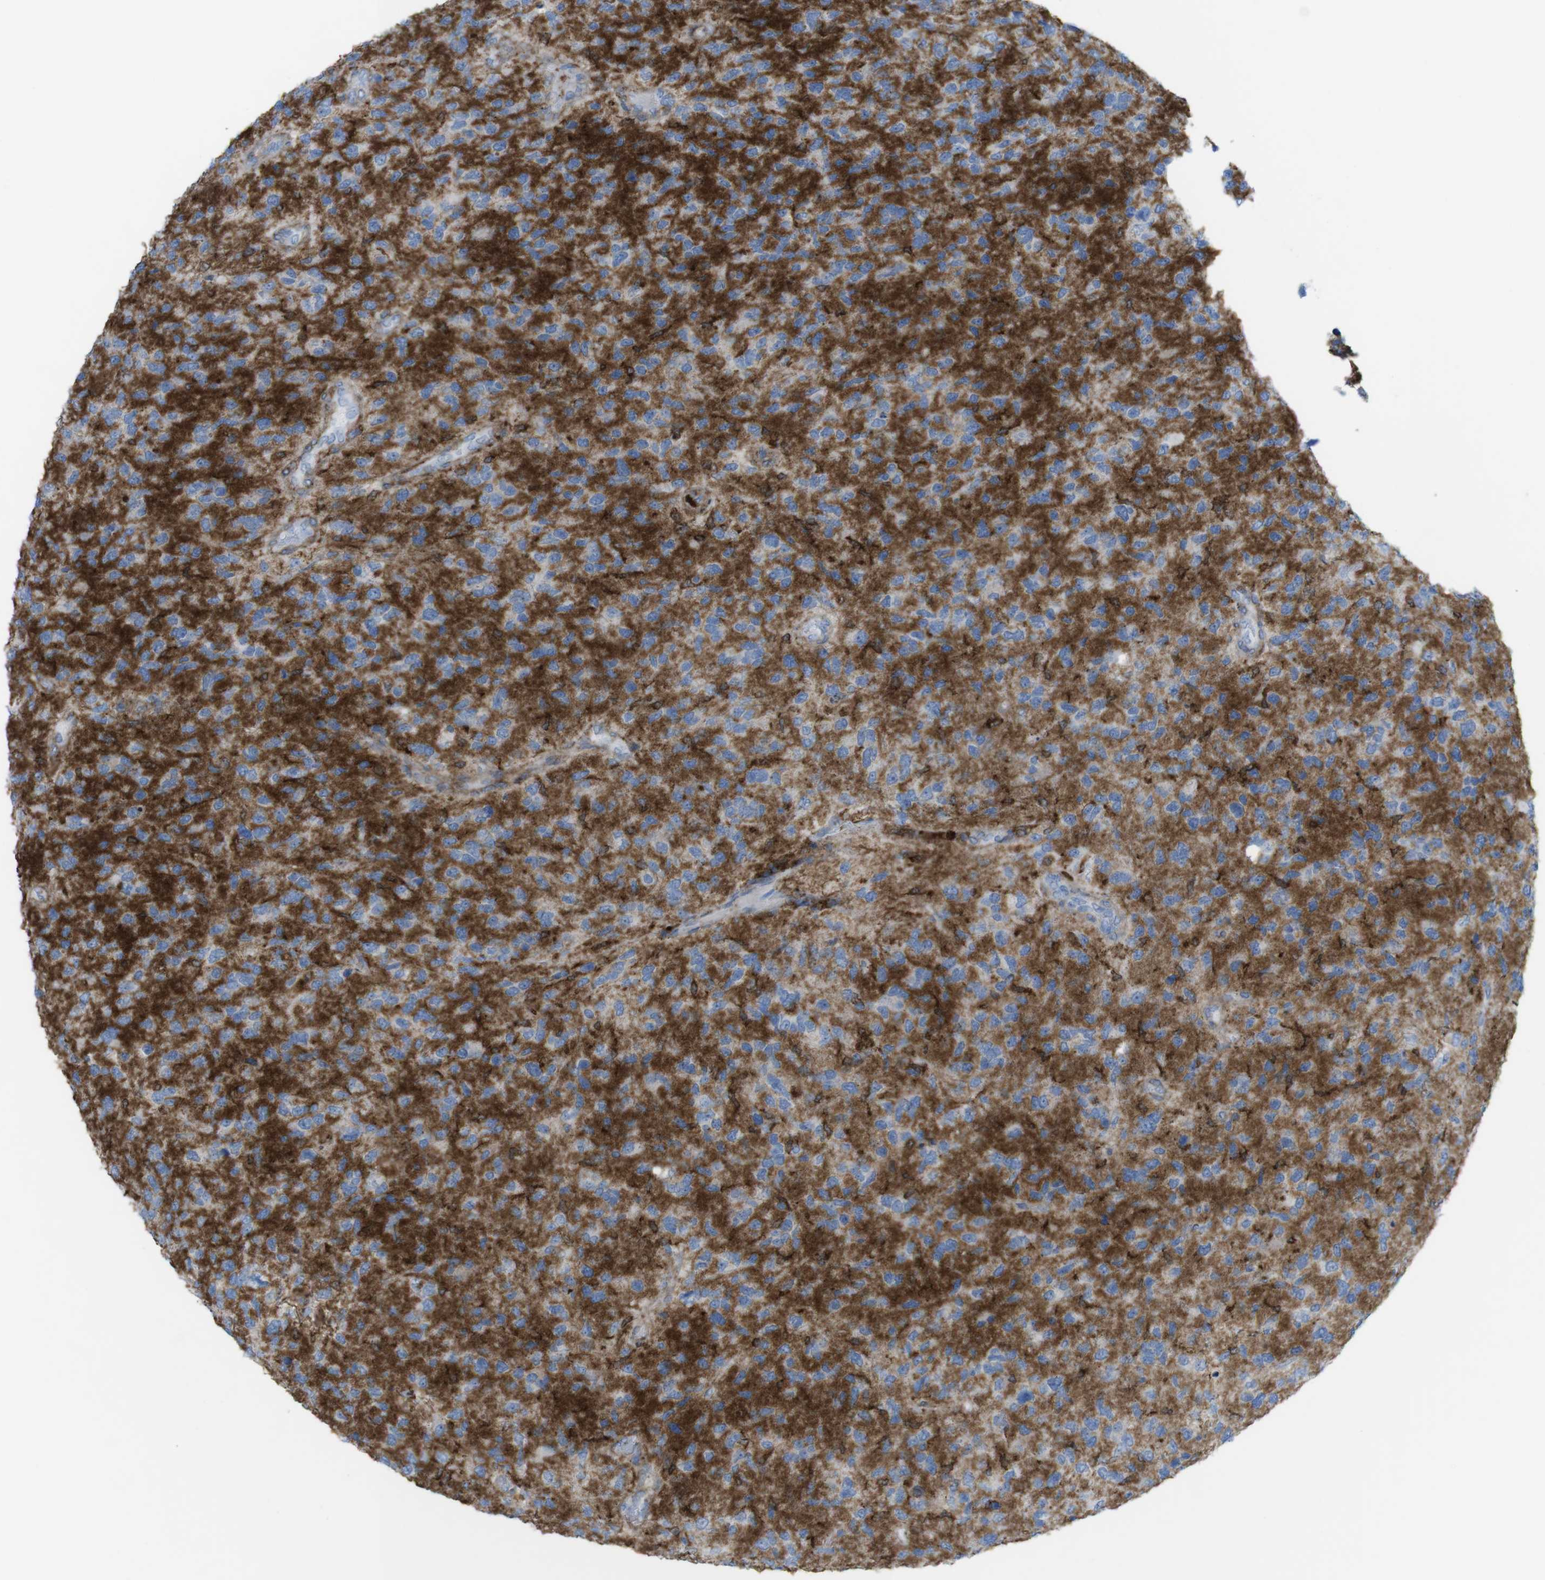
{"staining": {"intensity": "strong", "quantity": "<25%", "location": "cytoplasmic/membranous"}, "tissue": "glioma", "cell_type": "Tumor cells", "image_type": "cancer", "snomed": [{"axis": "morphology", "description": "Glioma, malignant, High grade"}, {"axis": "topography", "description": "Brain"}], "caption": "Malignant glioma (high-grade) stained with a protein marker shows strong staining in tumor cells.", "gene": "PRKCD", "patient": {"sex": "female", "age": 58}}